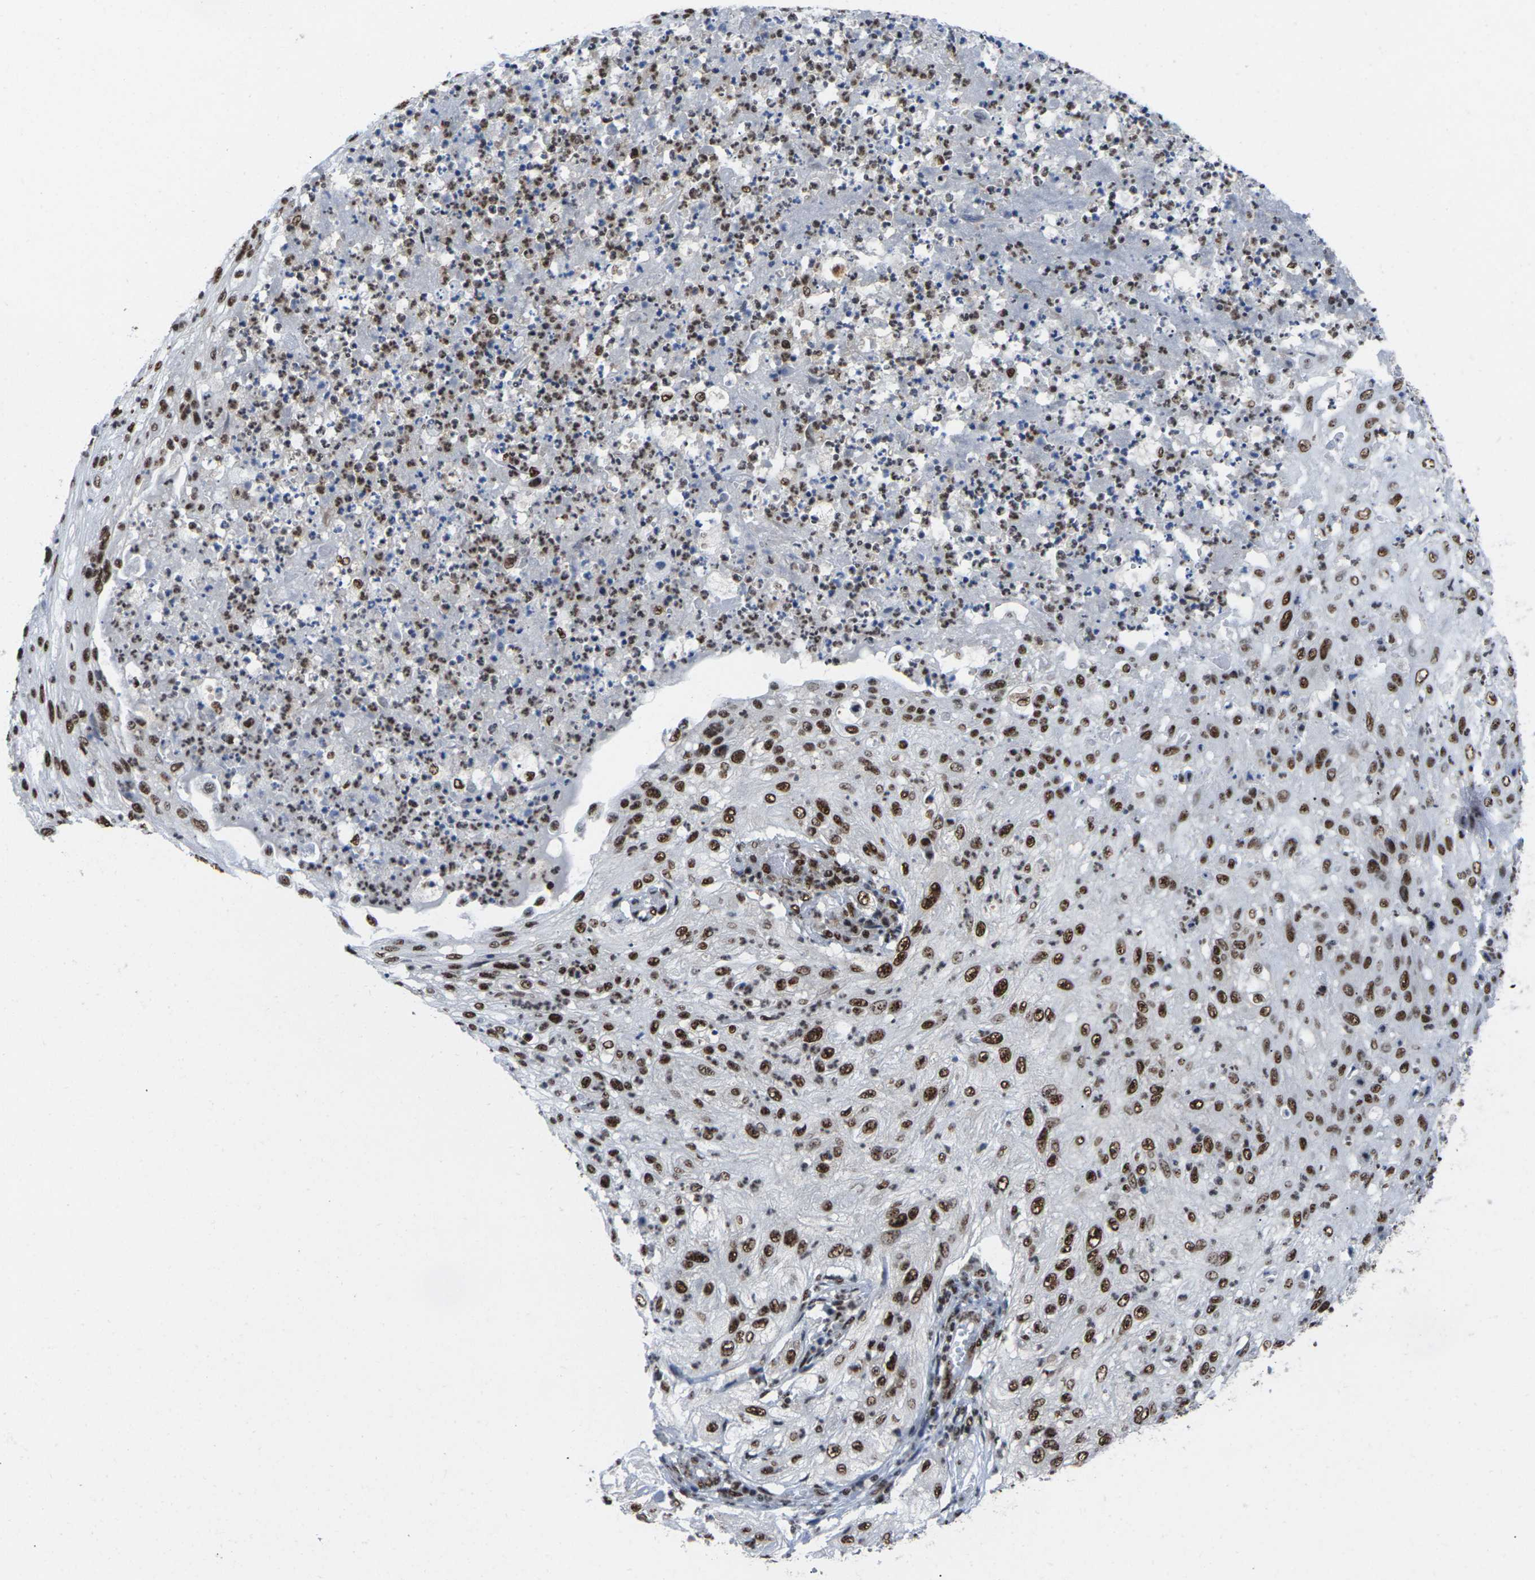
{"staining": {"intensity": "strong", "quantity": ">75%", "location": "nuclear"}, "tissue": "lung cancer", "cell_type": "Tumor cells", "image_type": "cancer", "snomed": [{"axis": "morphology", "description": "Inflammation, NOS"}, {"axis": "morphology", "description": "Squamous cell carcinoma, NOS"}, {"axis": "topography", "description": "Lymph node"}, {"axis": "topography", "description": "Soft tissue"}, {"axis": "topography", "description": "Lung"}], "caption": "Tumor cells exhibit high levels of strong nuclear expression in approximately >75% of cells in squamous cell carcinoma (lung).", "gene": "MAGOH", "patient": {"sex": "male", "age": 66}}